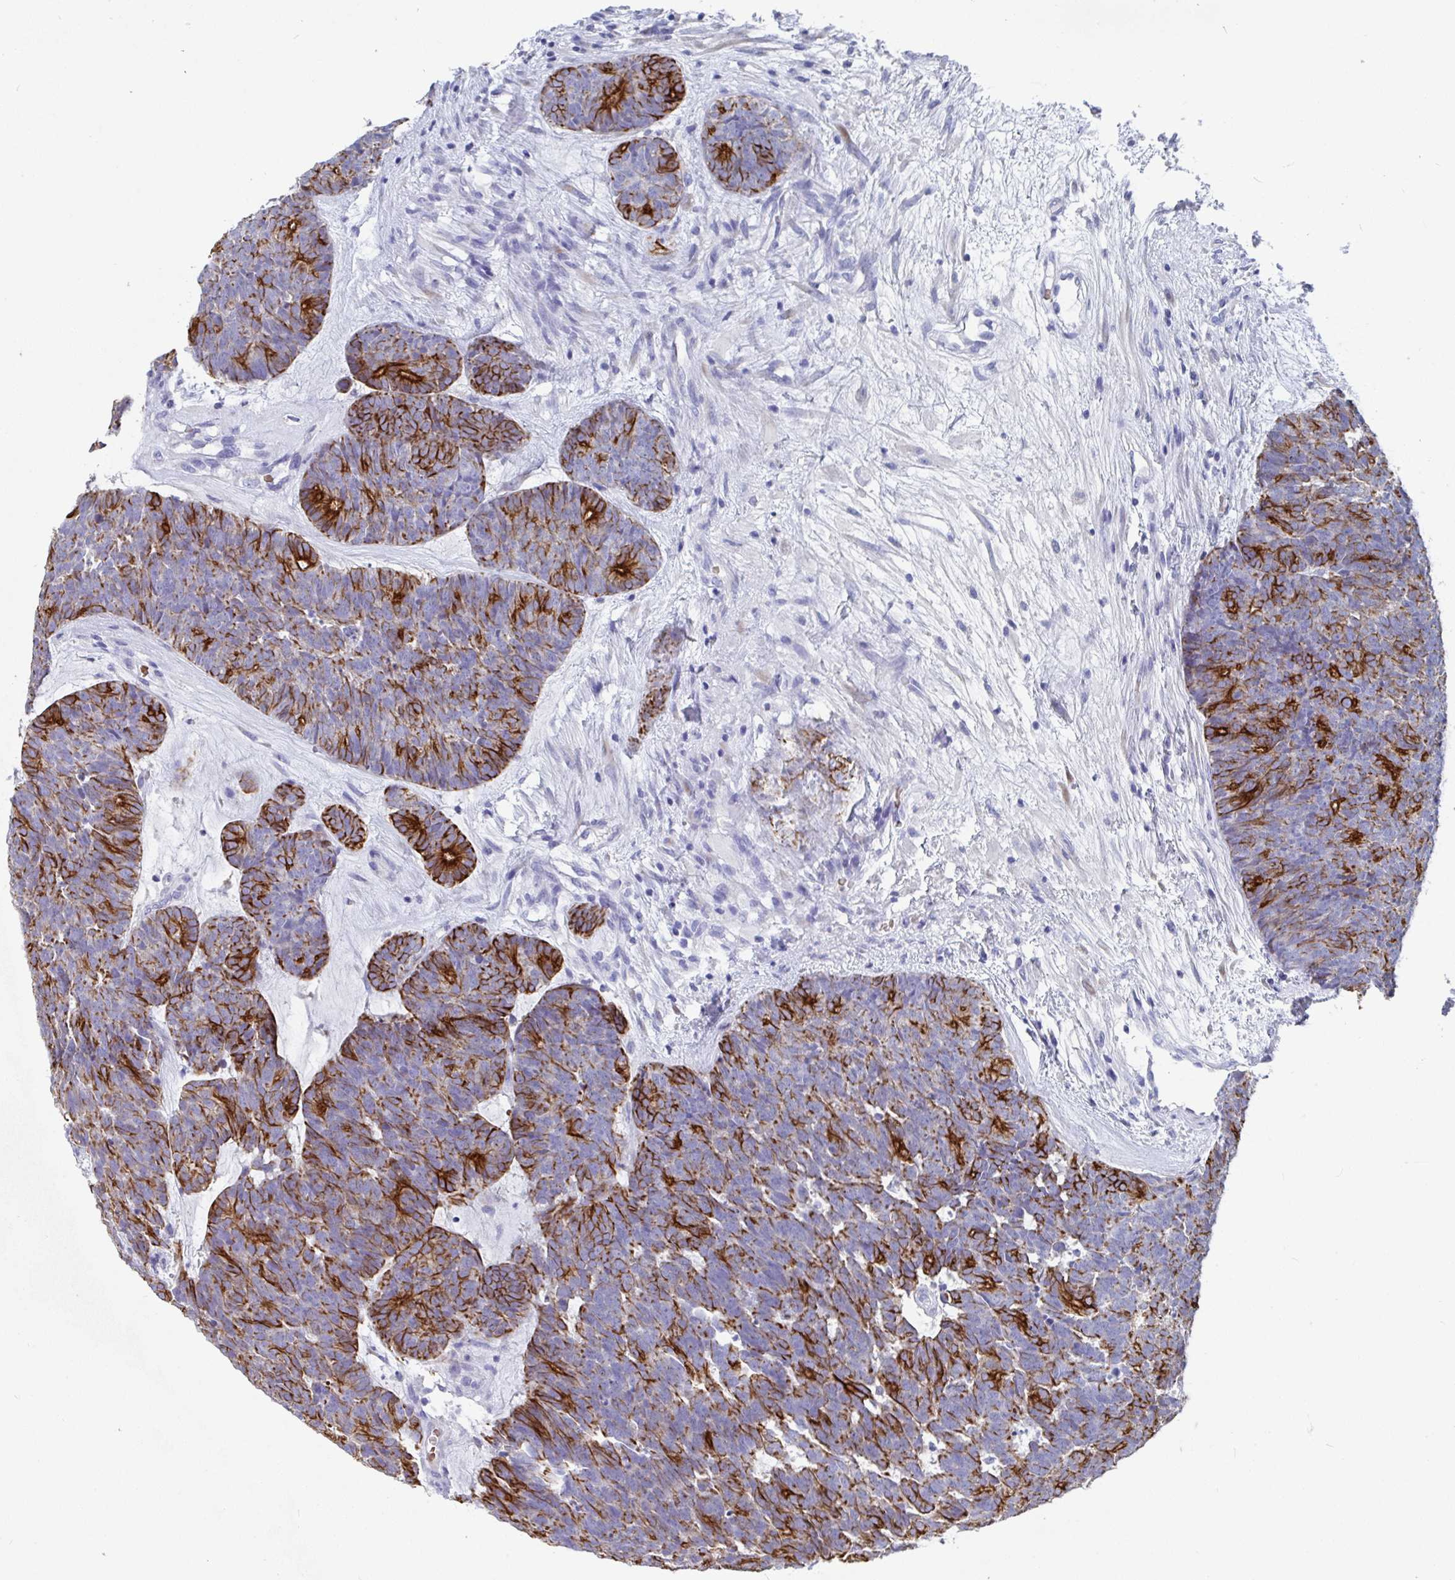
{"staining": {"intensity": "strong", "quantity": "25%-75%", "location": "cytoplasmic/membranous"}, "tissue": "head and neck cancer", "cell_type": "Tumor cells", "image_type": "cancer", "snomed": [{"axis": "morphology", "description": "Adenocarcinoma, NOS"}, {"axis": "topography", "description": "Head-Neck"}], "caption": "A brown stain labels strong cytoplasmic/membranous positivity of a protein in human head and neck cancer tumor cells. The staining is performed using DAB brown chromogen to label protein expression. The nuclei are counter-stained blue using hematoxylin.", "gene": "CLDN8", "patient": {"sex": "female", "age": 81}}